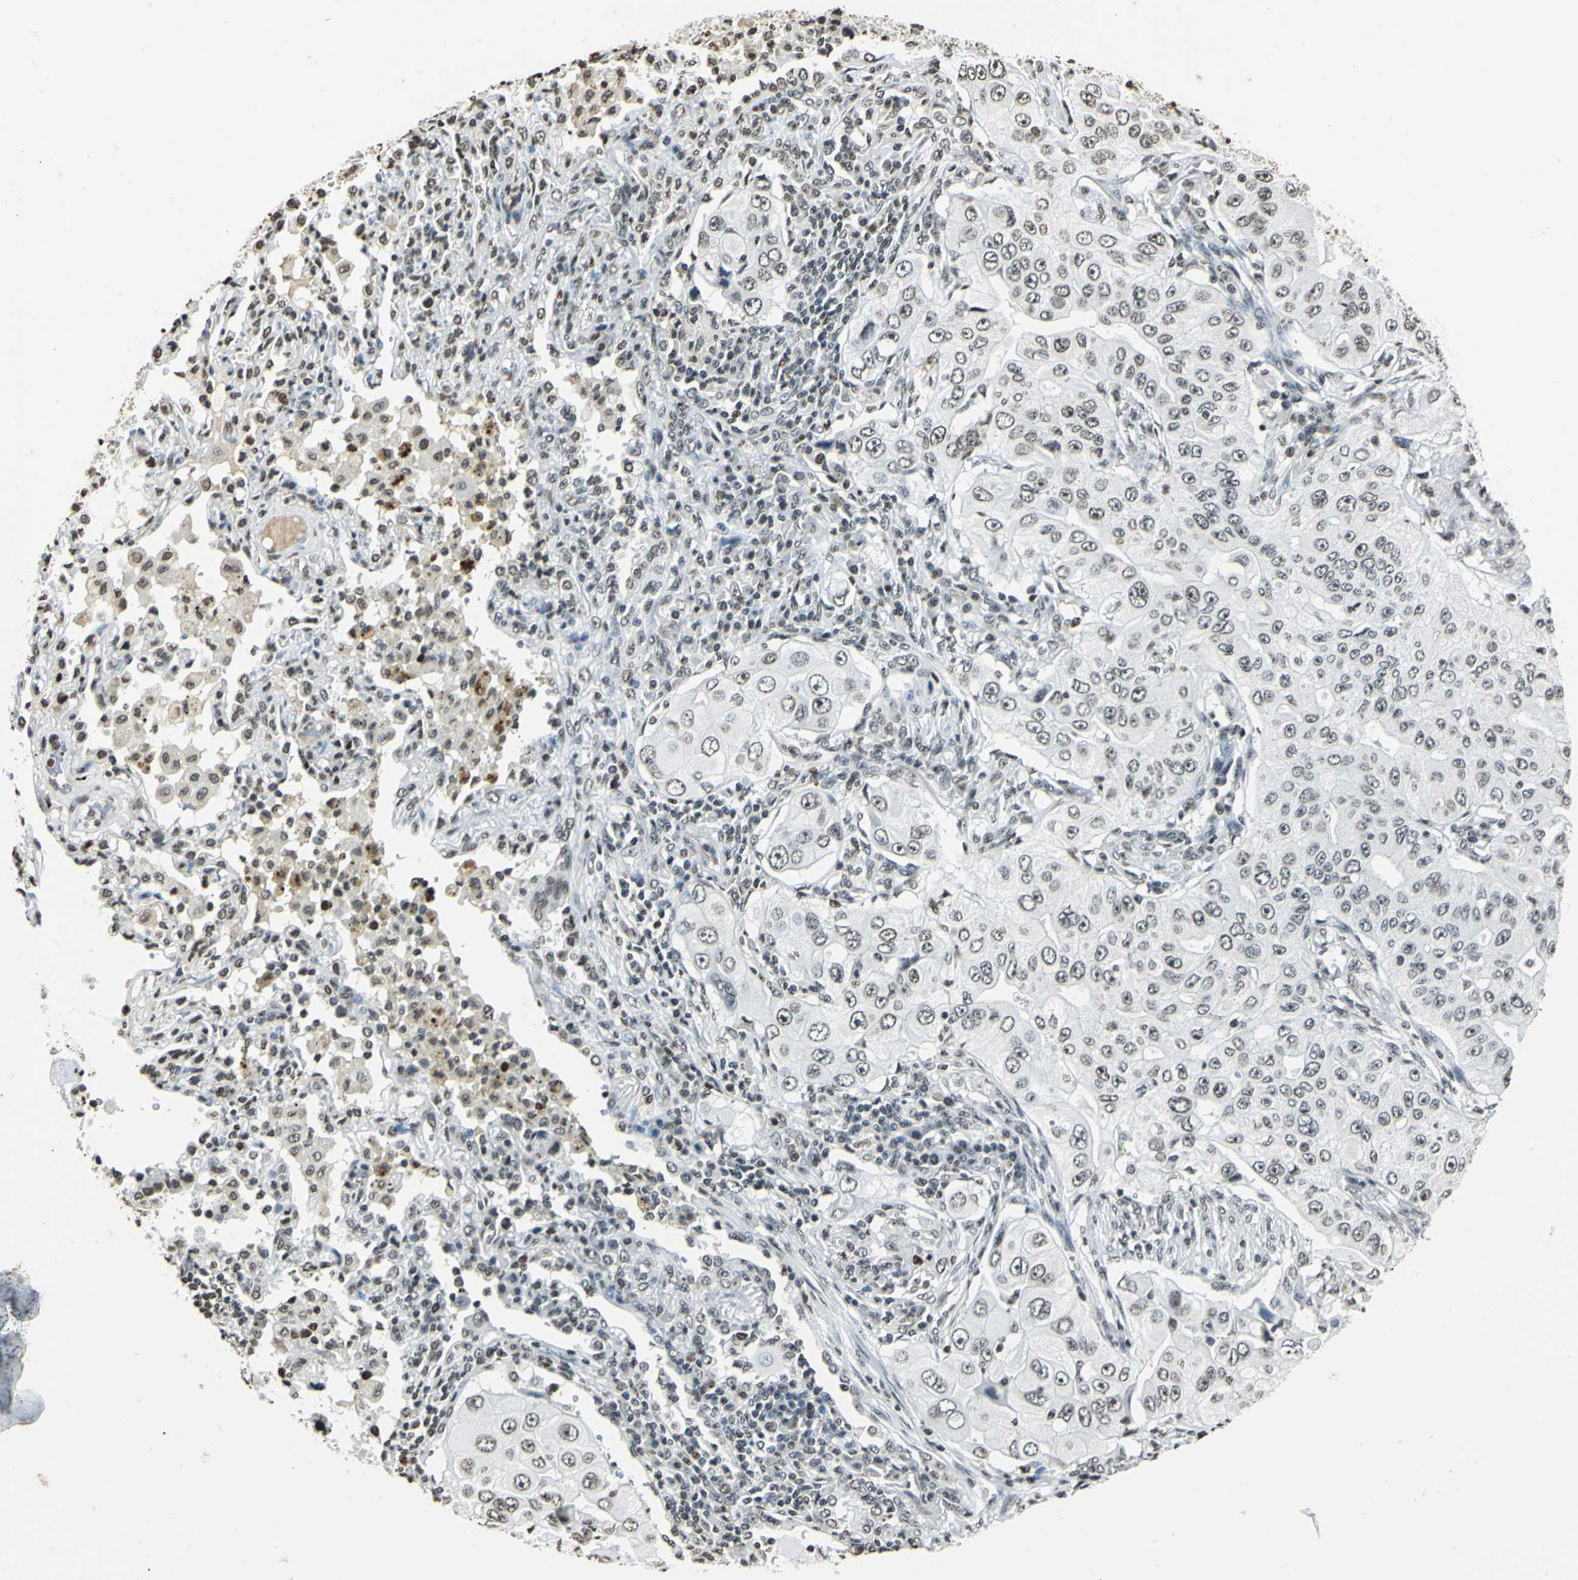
{"staining": {"intensity": "moderate", "quantity": ">75%", "location": "nuclear"}, "tissue": "lung cancer", "cell_type": "Tumor cells", "image_type": "cancer", "snomed": [{"axis": "morphology", "description": "Adenocarcinoma, NOS"}, {"axis": "topography", "description": "Lung"}], "caption": "A brown stain shows moderate nuclear positivity of a protein in adenocarcinoma (lung) tumor cells.", "gene": "MCM4", "patient": {"sex": "male", "age": 84}}